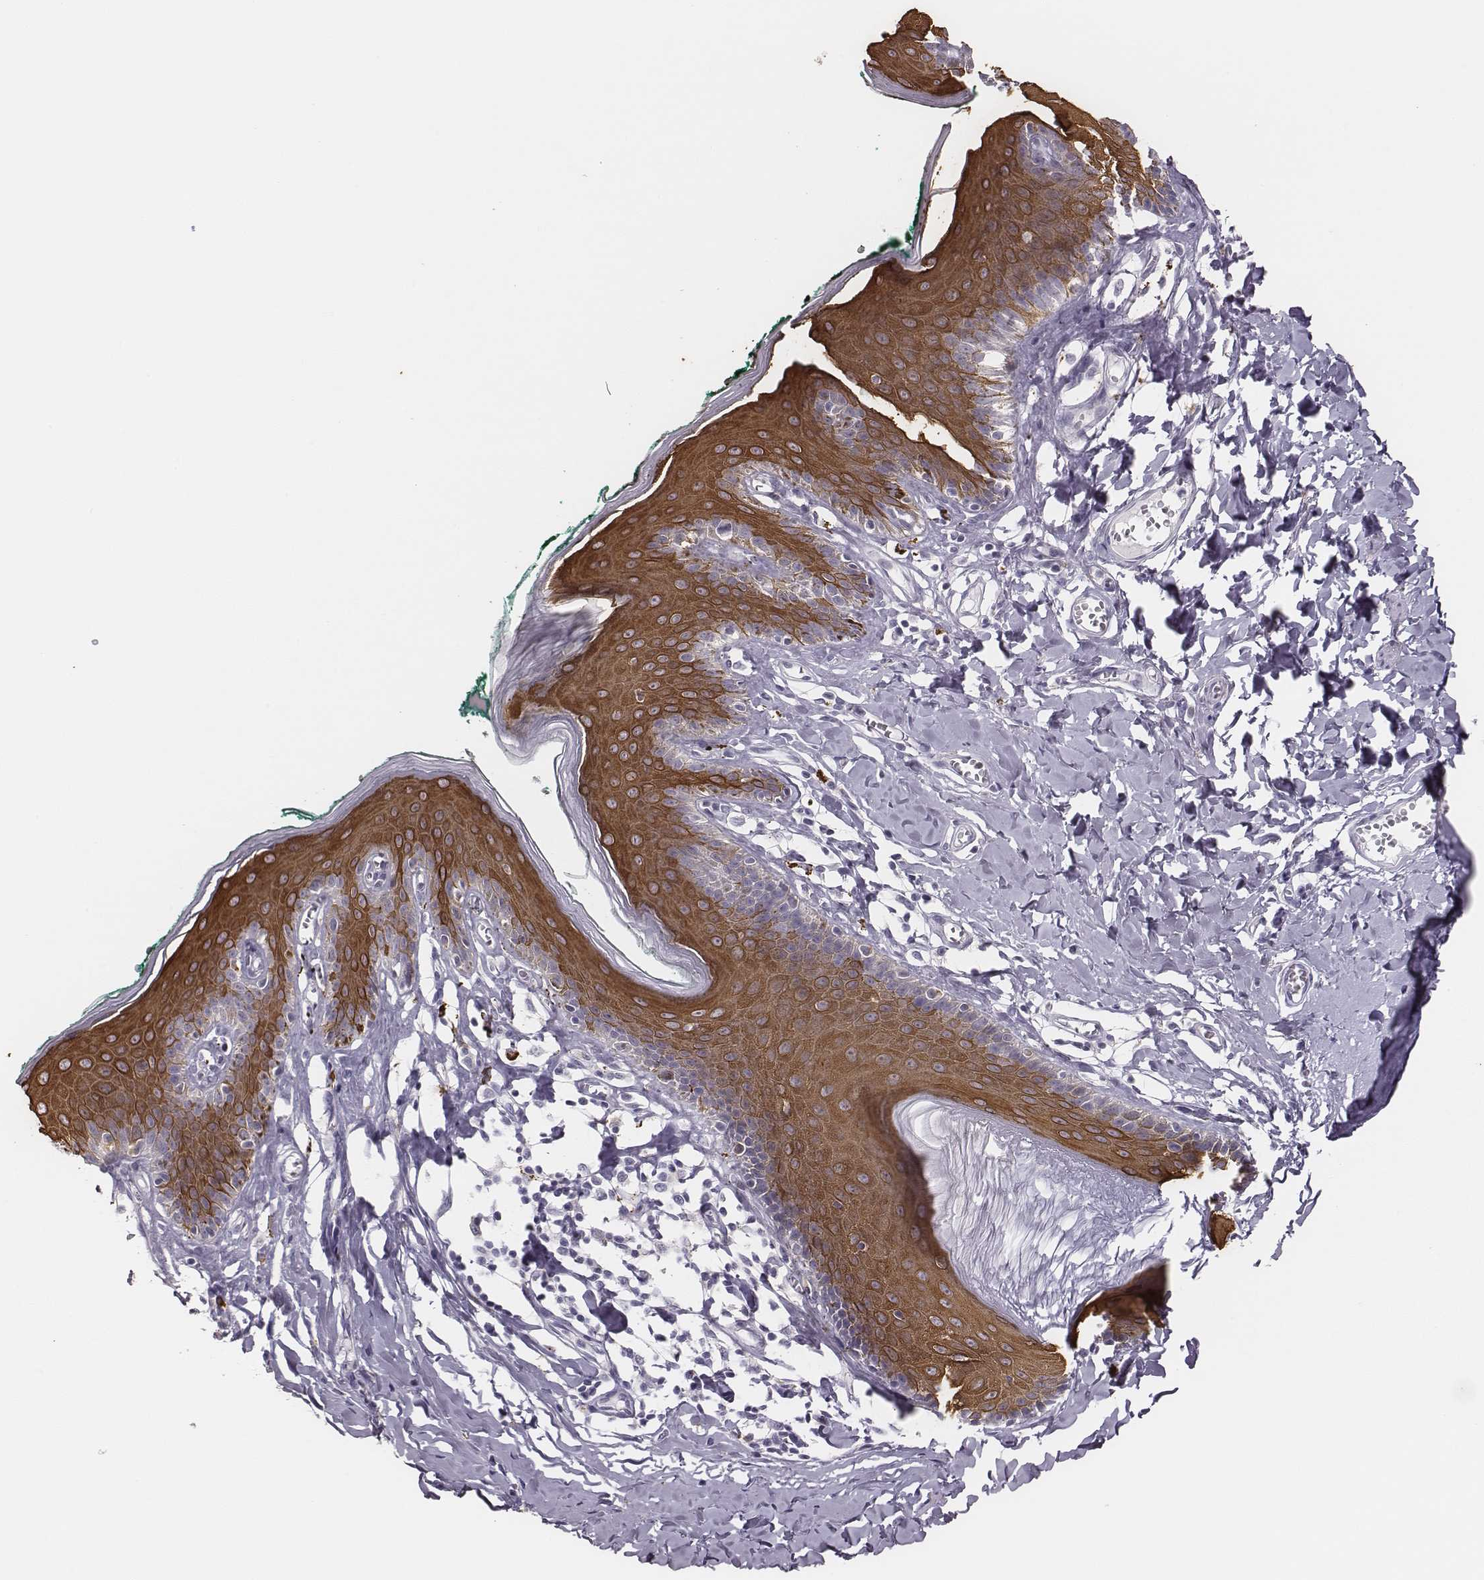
{"staining": {"intensity": "moderate", "quantity": ">75%", "location": "cytoplasmic/membranous"}, "tissue": "skin", "cell_type": "Epidermal cells", "image_type": "normal", "snomed": [{"axis": "morphology", "description": "Normal tissue, NOS"}, {"axis": "topography", "description": "Vulva"}, {"axis": "topography", "description": "Peripheral nerve tissue"}], "caption": "An IHC histopathology image of benign tissue is shown. Protein staining in brown highlights moderate cytoplasmic/membranous positivity in skin within epidermal cells. Nuclei are stained in blue.", "gene": "ADGRF4", "patient": {"sex": "female", "age": 66}}